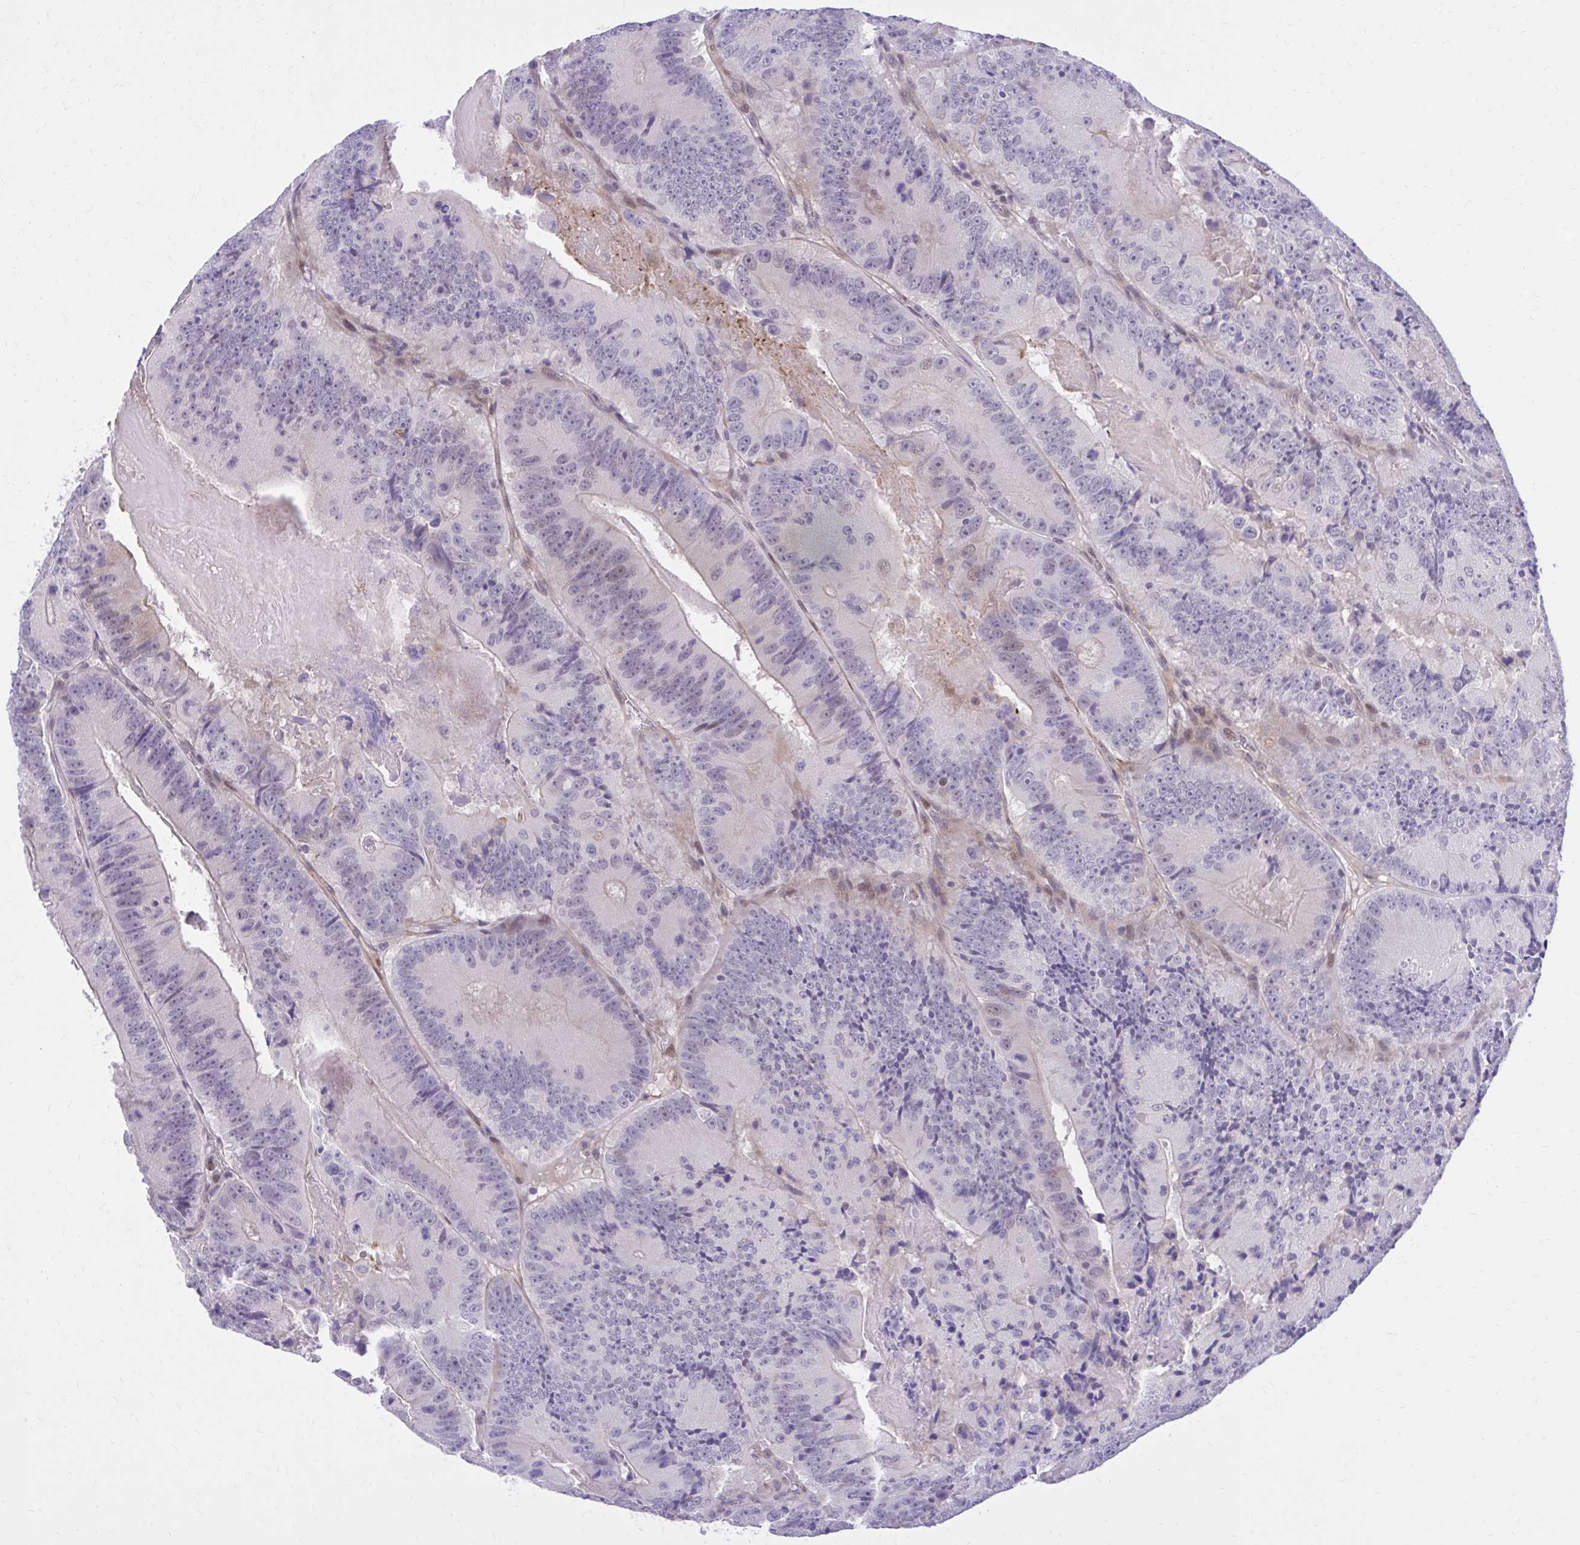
{"staining": {"intensity": "weak", "quantity": "<25%", "location": "nuclear"}, "tissue": "colorectal cancer", "cell_type": "Tumor cells", "image_type": "cancer", "snomed": [{"axis": "morphology", "description": "Adenocarcinoma, NOS"}, {"axis": "topography", "description": "Colon"}], "caption": "Colorectal cancer stained for a protein using immunohistochemistry exhibits no positivity tumor cells.", "gene": "ZBTB25", "patient": {"sex": "female", "age": 86}}